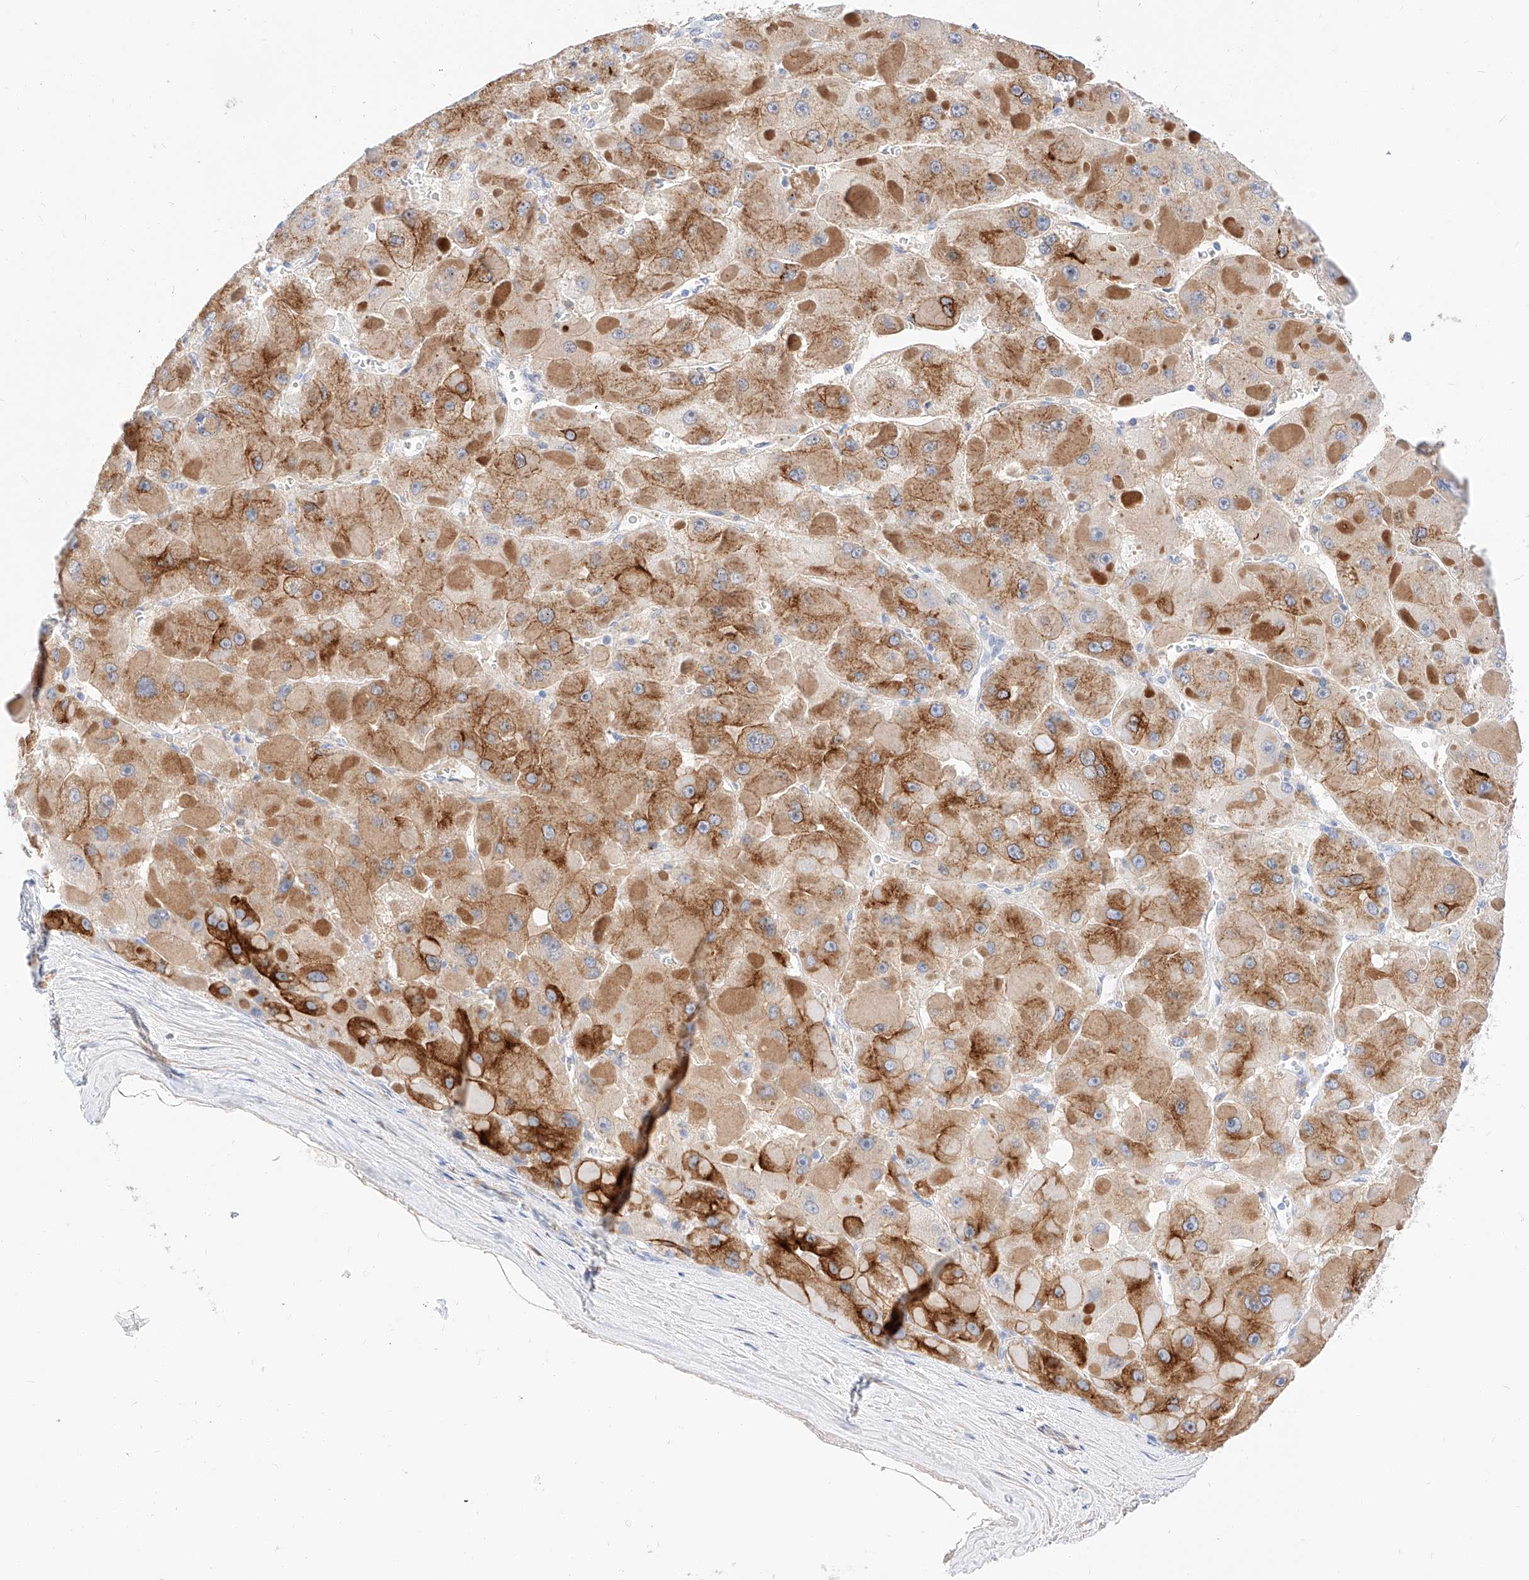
{"staining": {"intensity": "strong", "quantity": "25%-75%", "location": "cytoplasmic/membranous"}, "tissue": "liver cancer", "cell_type": "Tumor cells", "image_type": "cancer", "snomed": [{"axis": "morphology", "description": "Carcinoma, Hepatocellular, NOS"}, {"axis": "topography", "description": "Liver"}], "caption": "Immunohistochemical staining of human liver cancer (hepatocellular carcinoma) shows high levels of strong cytoplasmic/membranous protein expression in about 25%-75% of tumor cells.", "gene": "MAP7", "patient": {"sex": "female", "age": 73}}